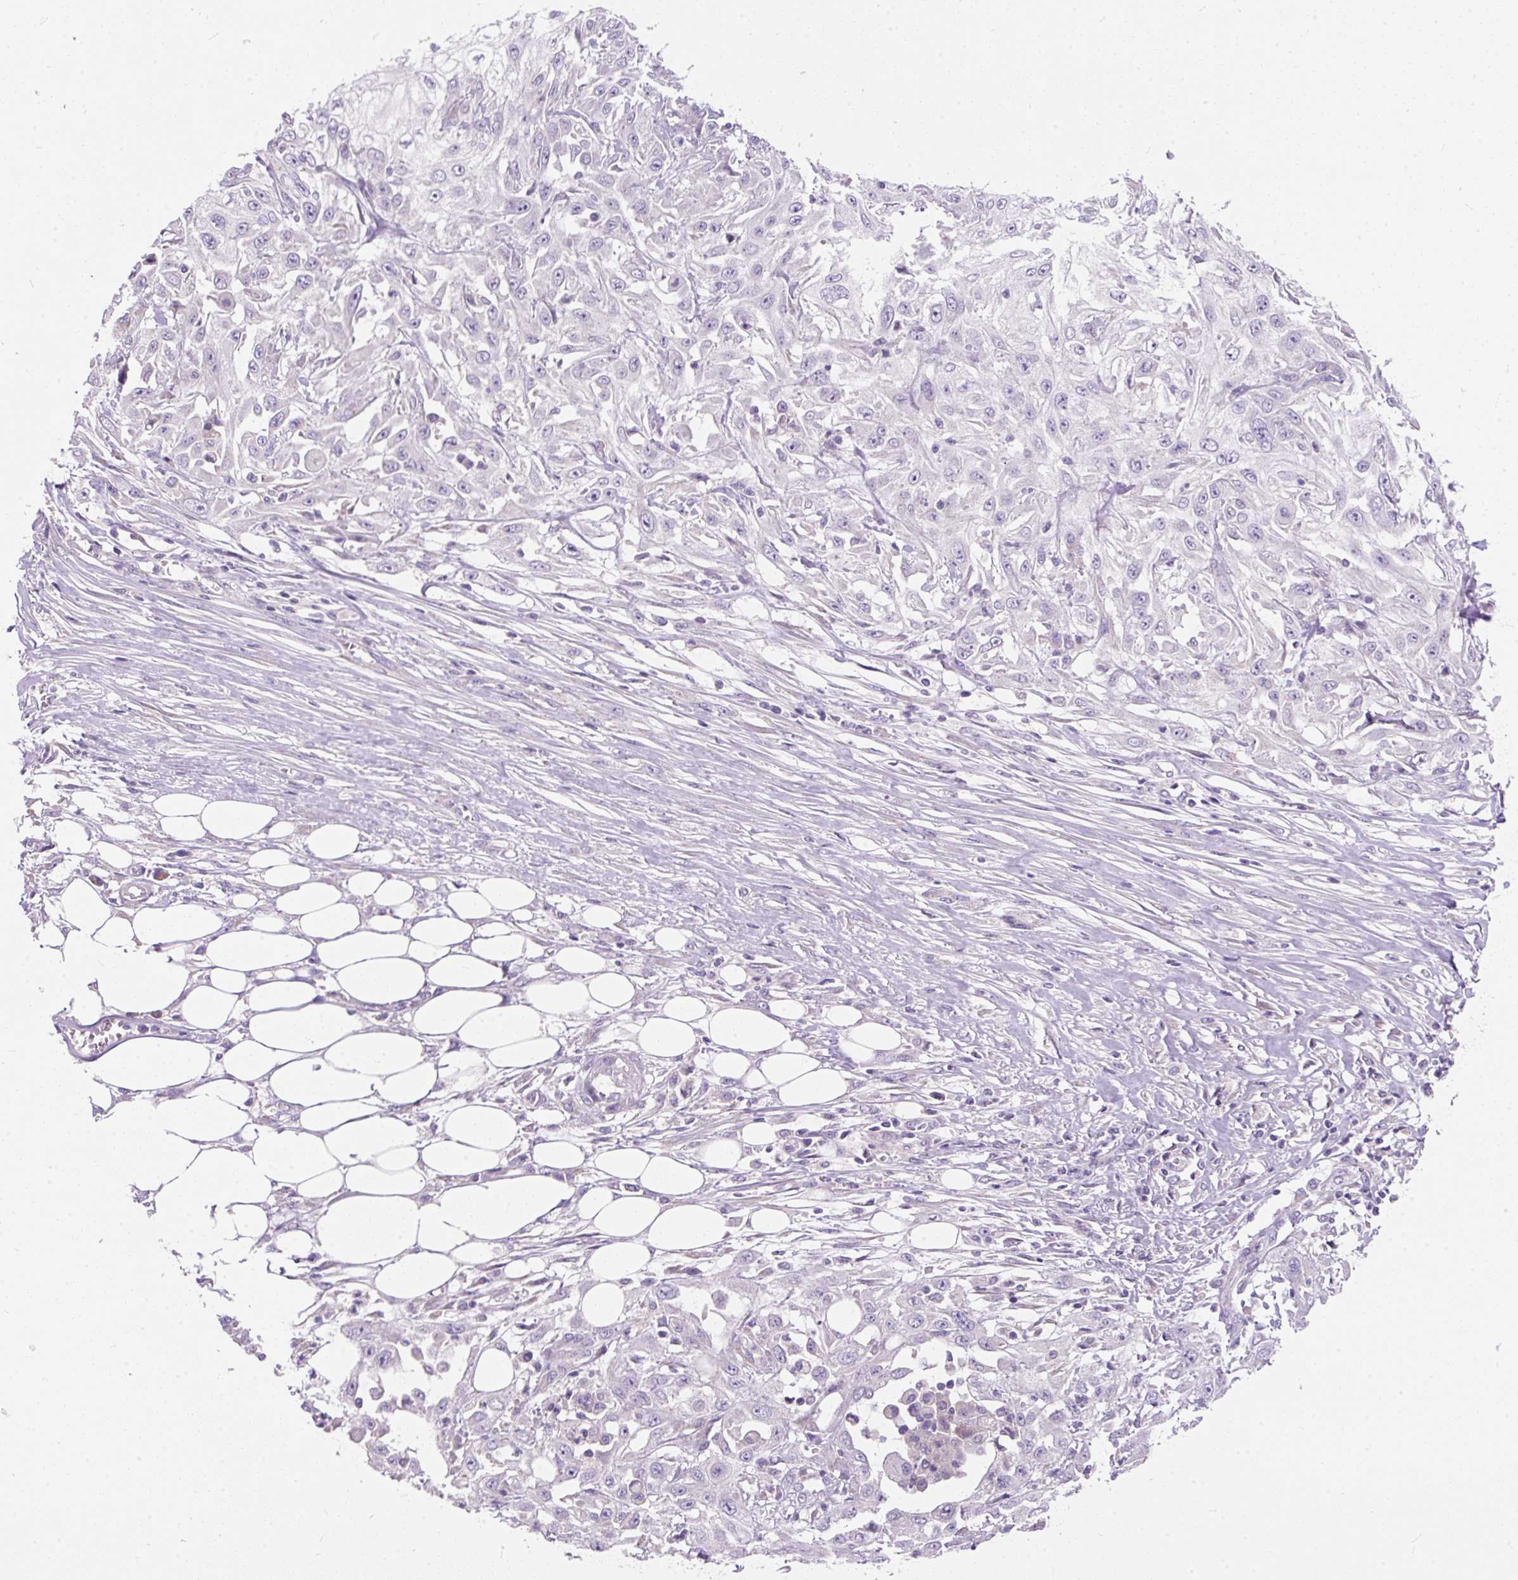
{"staining": {"intensity": "negative", "quantity": "none", "location": "none"}, "tissue": "skin cancer", "cell_type": "Tumor cells", "image_type": "cancer", "snomed": [{"axis": "morphology", "description": "Squamous cell carcinoma, NOS"}, {"axis": "morphology", "description": "Squamous cell carcinoma, metastatic, NOS"}, {"axis": "topography", "description": "Skin"}, {"axis": "topography", "description": "Lymph node"}], "caption": "An image of human skin cancer is negative for staining in tumor cells. Nuclei are stained in blue.", "gene": "SUSD5", "patient": {"sex": "male", "age": 75}}